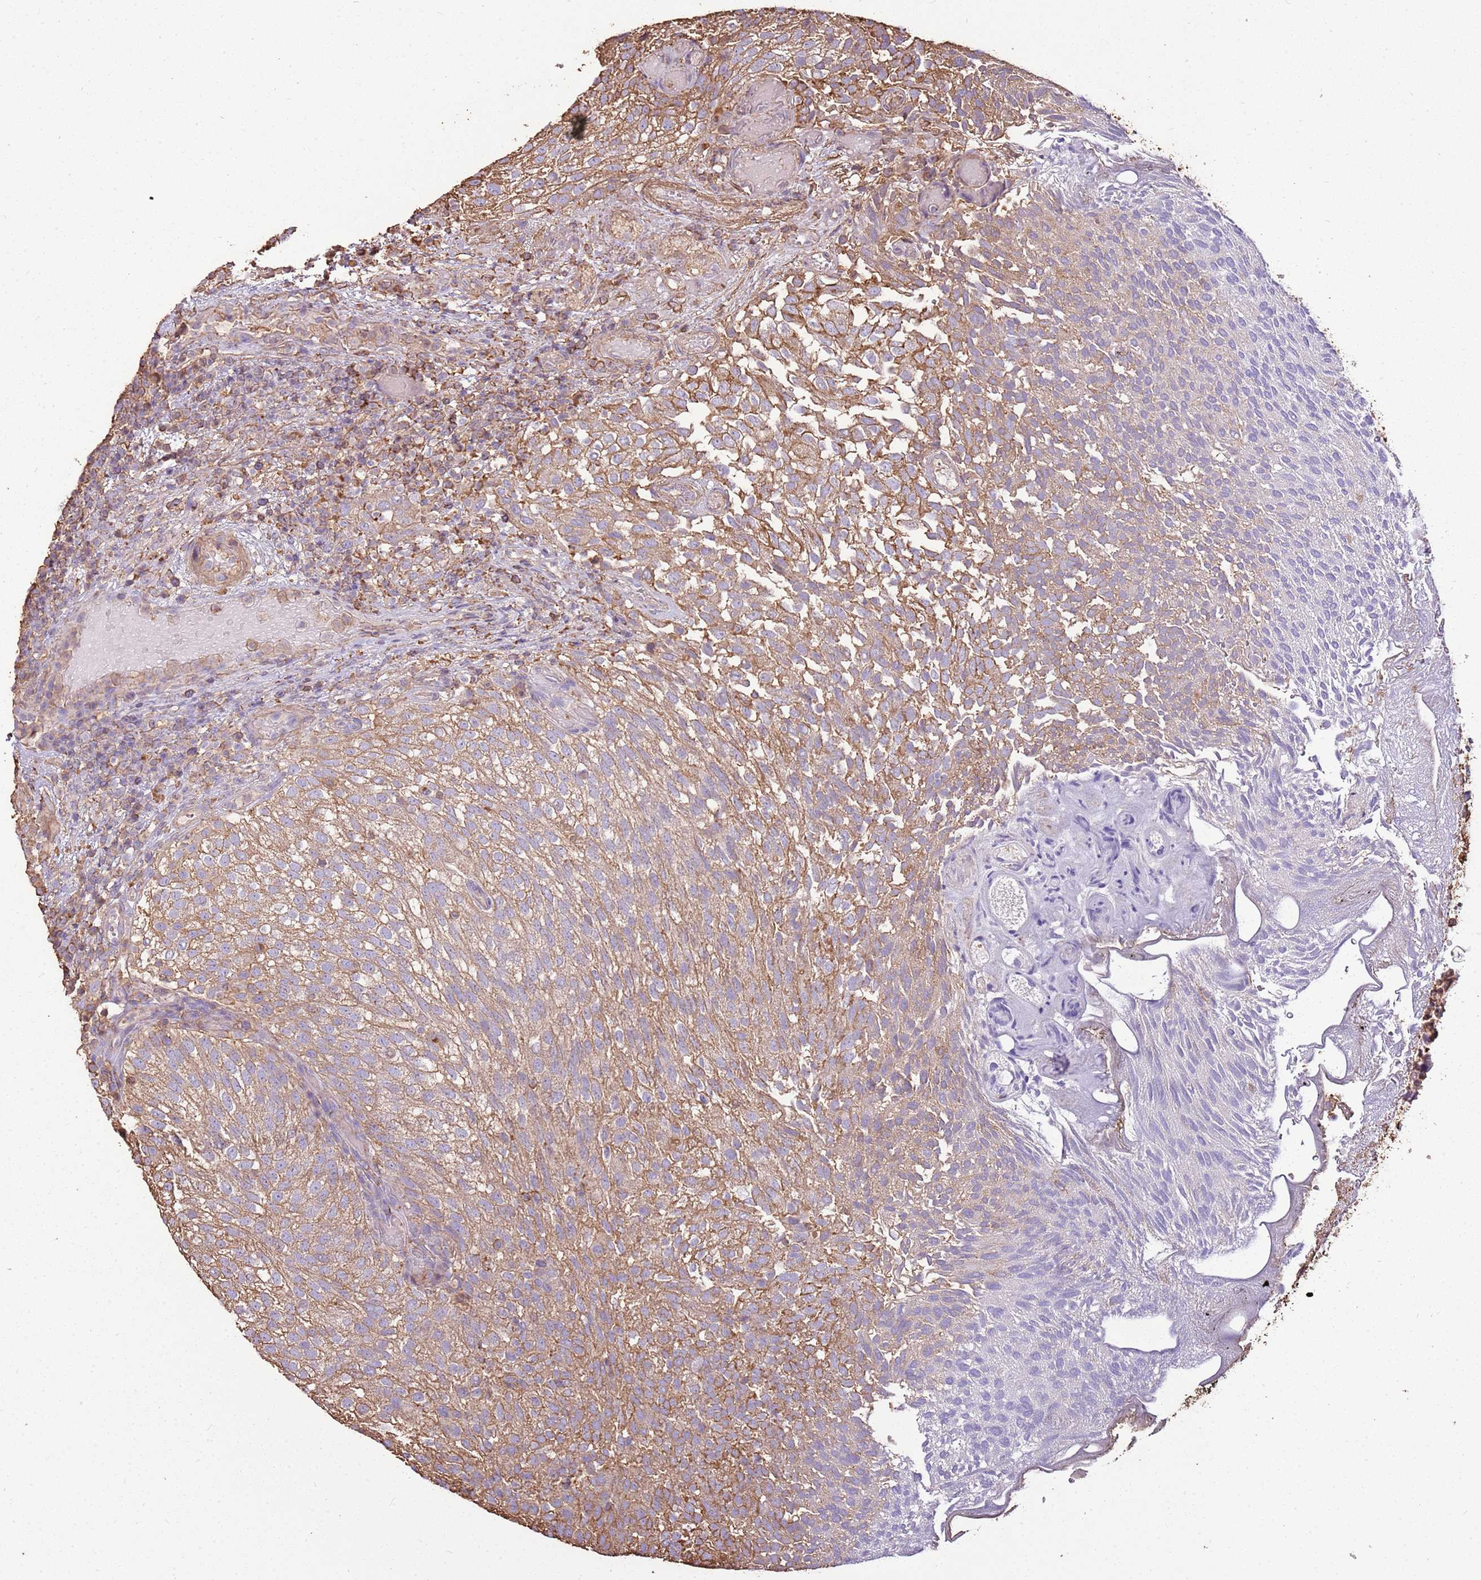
{"staining": {"intensity": "moderate", "quantity": ">75%", "location": "cytoplasmic/membranous"}, "tissue": "urothelial cancer", "cell_type": "Tumor cells", "image_type": "cancer", "snomed": [{"axis": "morphology", "description": "Urothelial carcinoma, Low grade"}, {"axis": "topography", "description": "Urinary bladder"}], "caption": "Brown immunohistochemical staining in urothelial cancer exhibits moderate cytoplasmic/membranous positivity in about >75% of tumor cells.", "gene": "ARL10", "patient": {"sex": "male", "age": 78}}